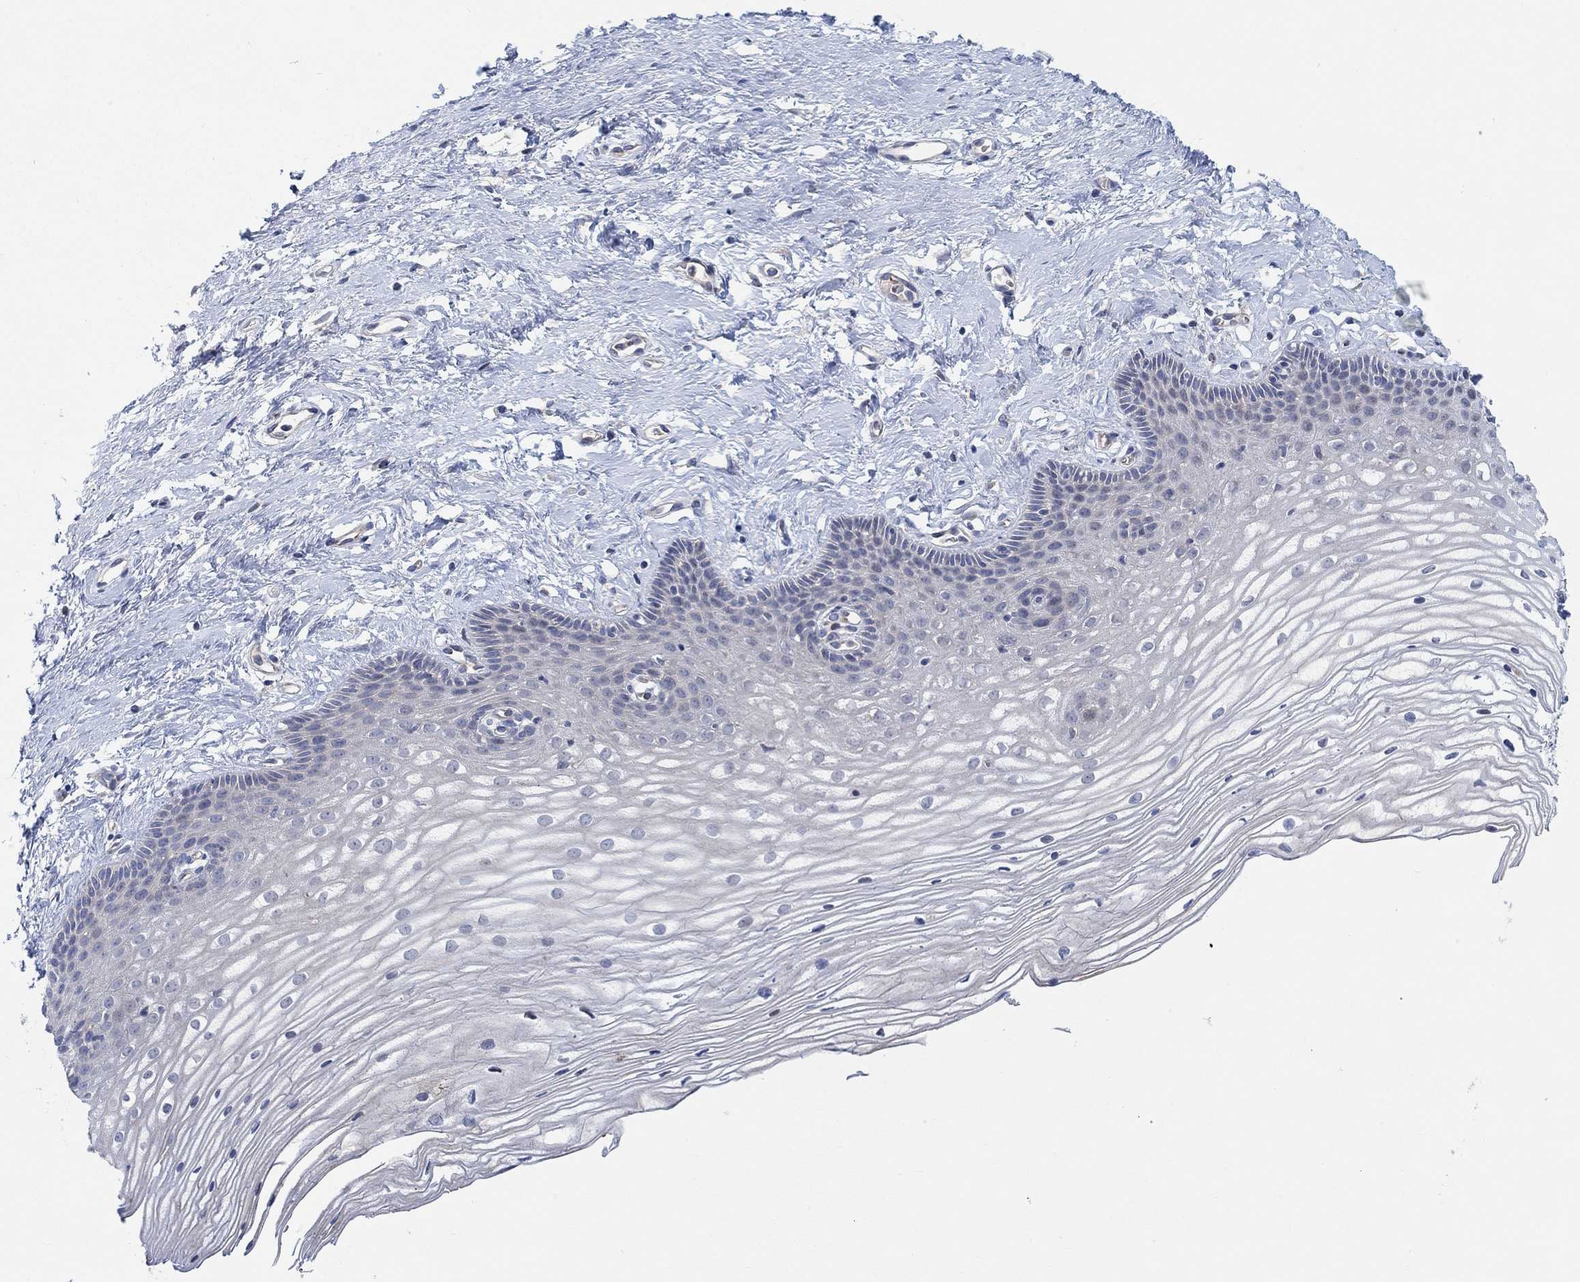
{"staining": {"intensity": "negative", "quantity": "none", "location": "none"}, "tissue": "cervix", "cell_type": "Glandular cells", "image_type": "normal", "snomed": [{"axis": "morphology", "description": "Normal tissue, NOS"}, {"axis": "topography", "description": "Cervix"}], "caption": "Cervix stained for a protein using immunohistochemistry (IHC) exhibits no positivity glandular cells.", "gene": "PMFBP1", "patient": {"sex": "female", "age": 40}}